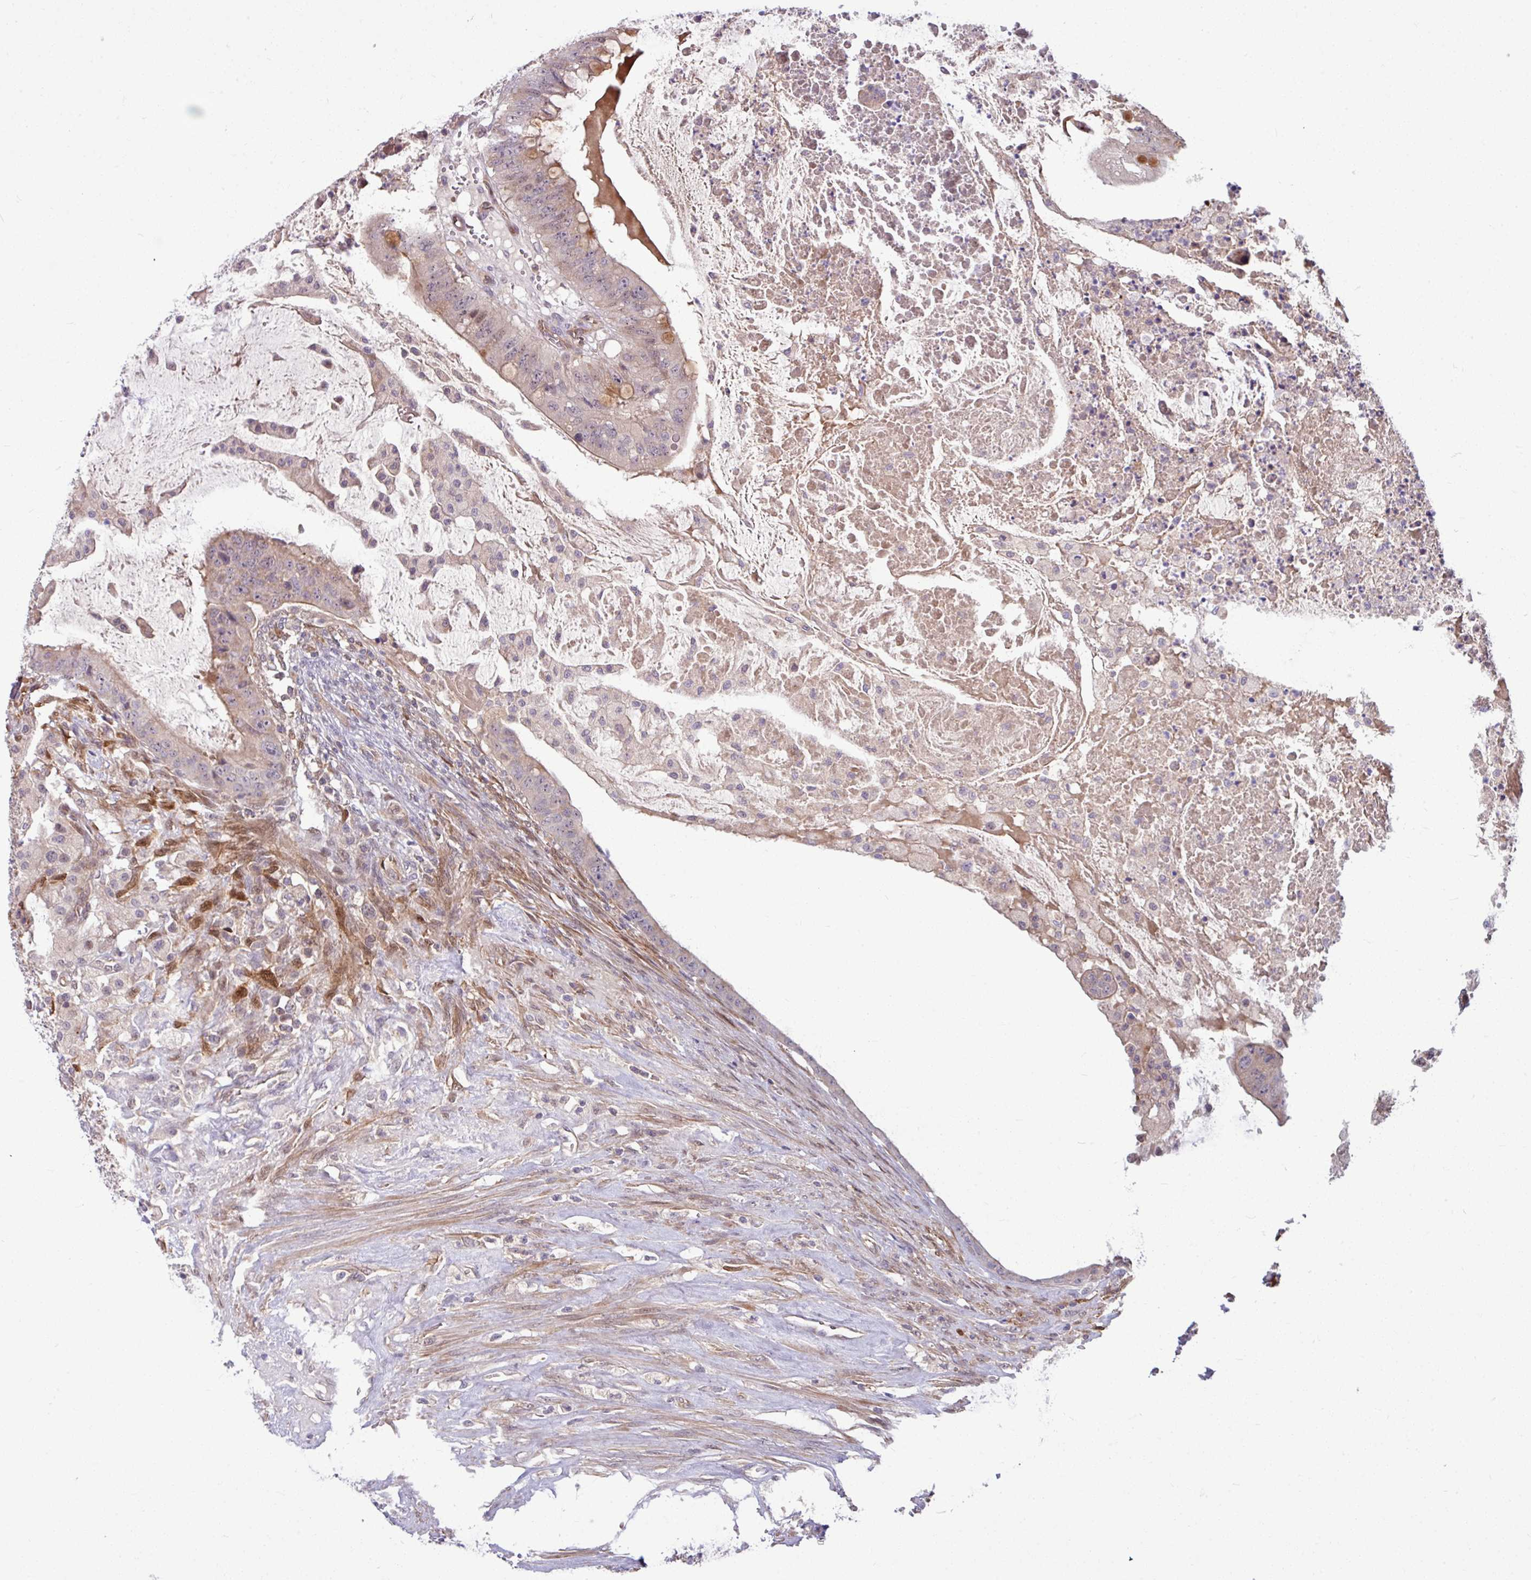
{"staining": {"intensity": "moderate", "quantity": "<25%", "location": "cytoplasmic/membranous"}, "tissue": "colorectal cancer", "cell_type": "Tumor cells", "image_type": "cancer", "snomed": [{"axis": "morphology", "description": "Adenocarcinoma, NOS"}, {"axis": "topography", "description": "Rectum"}], "caption": "Colorectal adenocarcinoma was stained to show a protein in brown. There is low levels of moderate cytoplasmic/membranous positivity in approximately <25% of tumor cells.", "gene": "B4GALNT4", "patient": {"sex": "male", "age": 78}}